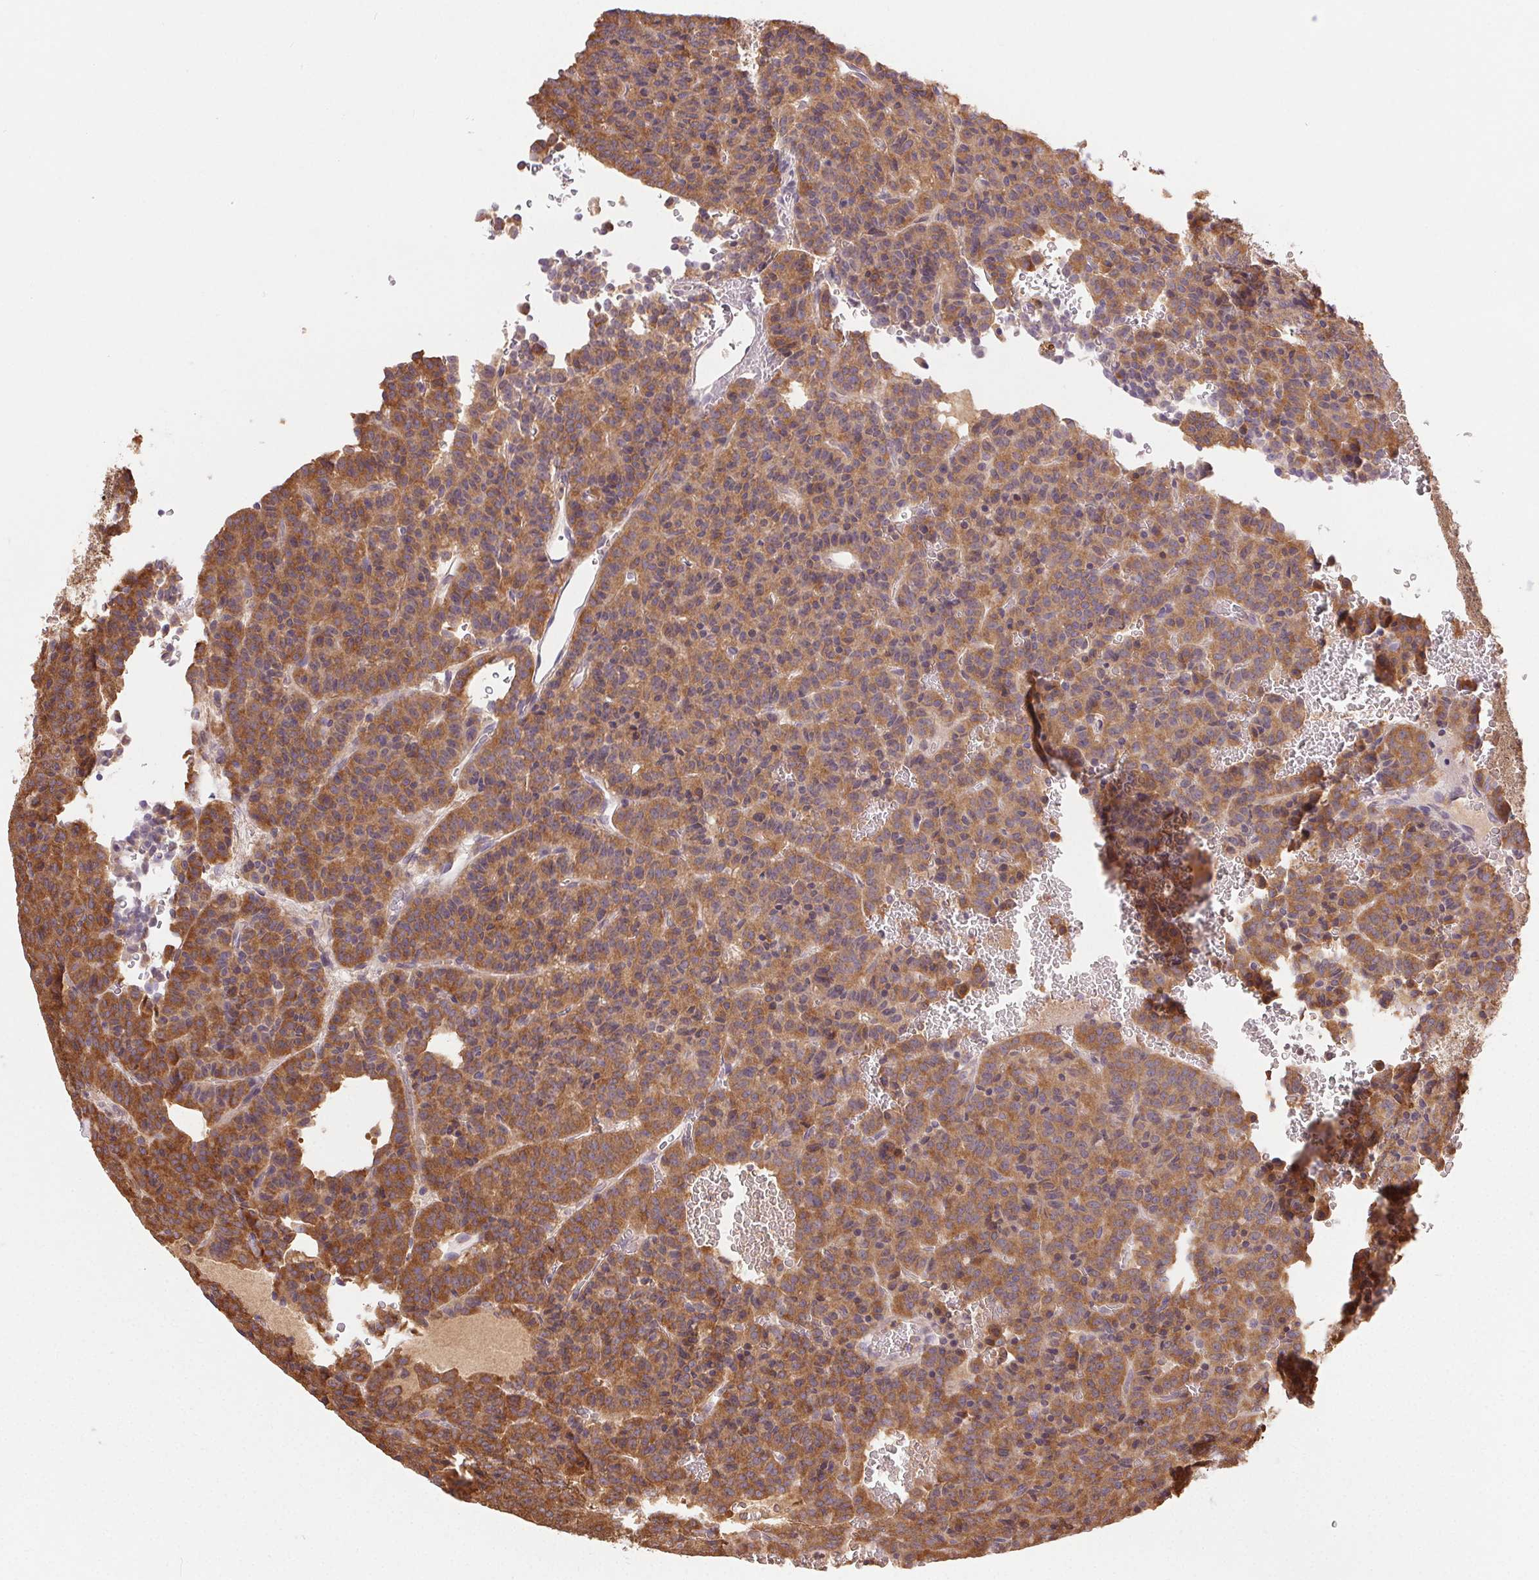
{"staining": {"intensity": "moderate", "quantity": ">75%", "location": "cytoplasmic/membranous"}, "tissue": "carcinoid", "cell_type": "Tumor cells", "image_type": "cancer", "snomed": [{"axis": "morphology", "description": "Carcinoid, malignant, NOS"}, {"axis": "topography", "description": "Lung"}], "caption": "Carcinoid was stained to show a protein in brown. There is medium levels of moderate cytoplasmic/membranous staining in about >75% of tumor cells. The staining was performed using DAB (3,3'-diaminobenzidine) to visualize the protein expression in brown, while the nuclei were stained in blue with hematoxylin (Magnification: 20x).", "gene": "GDI2", "patient": {"sex": "male", "age": 70}}